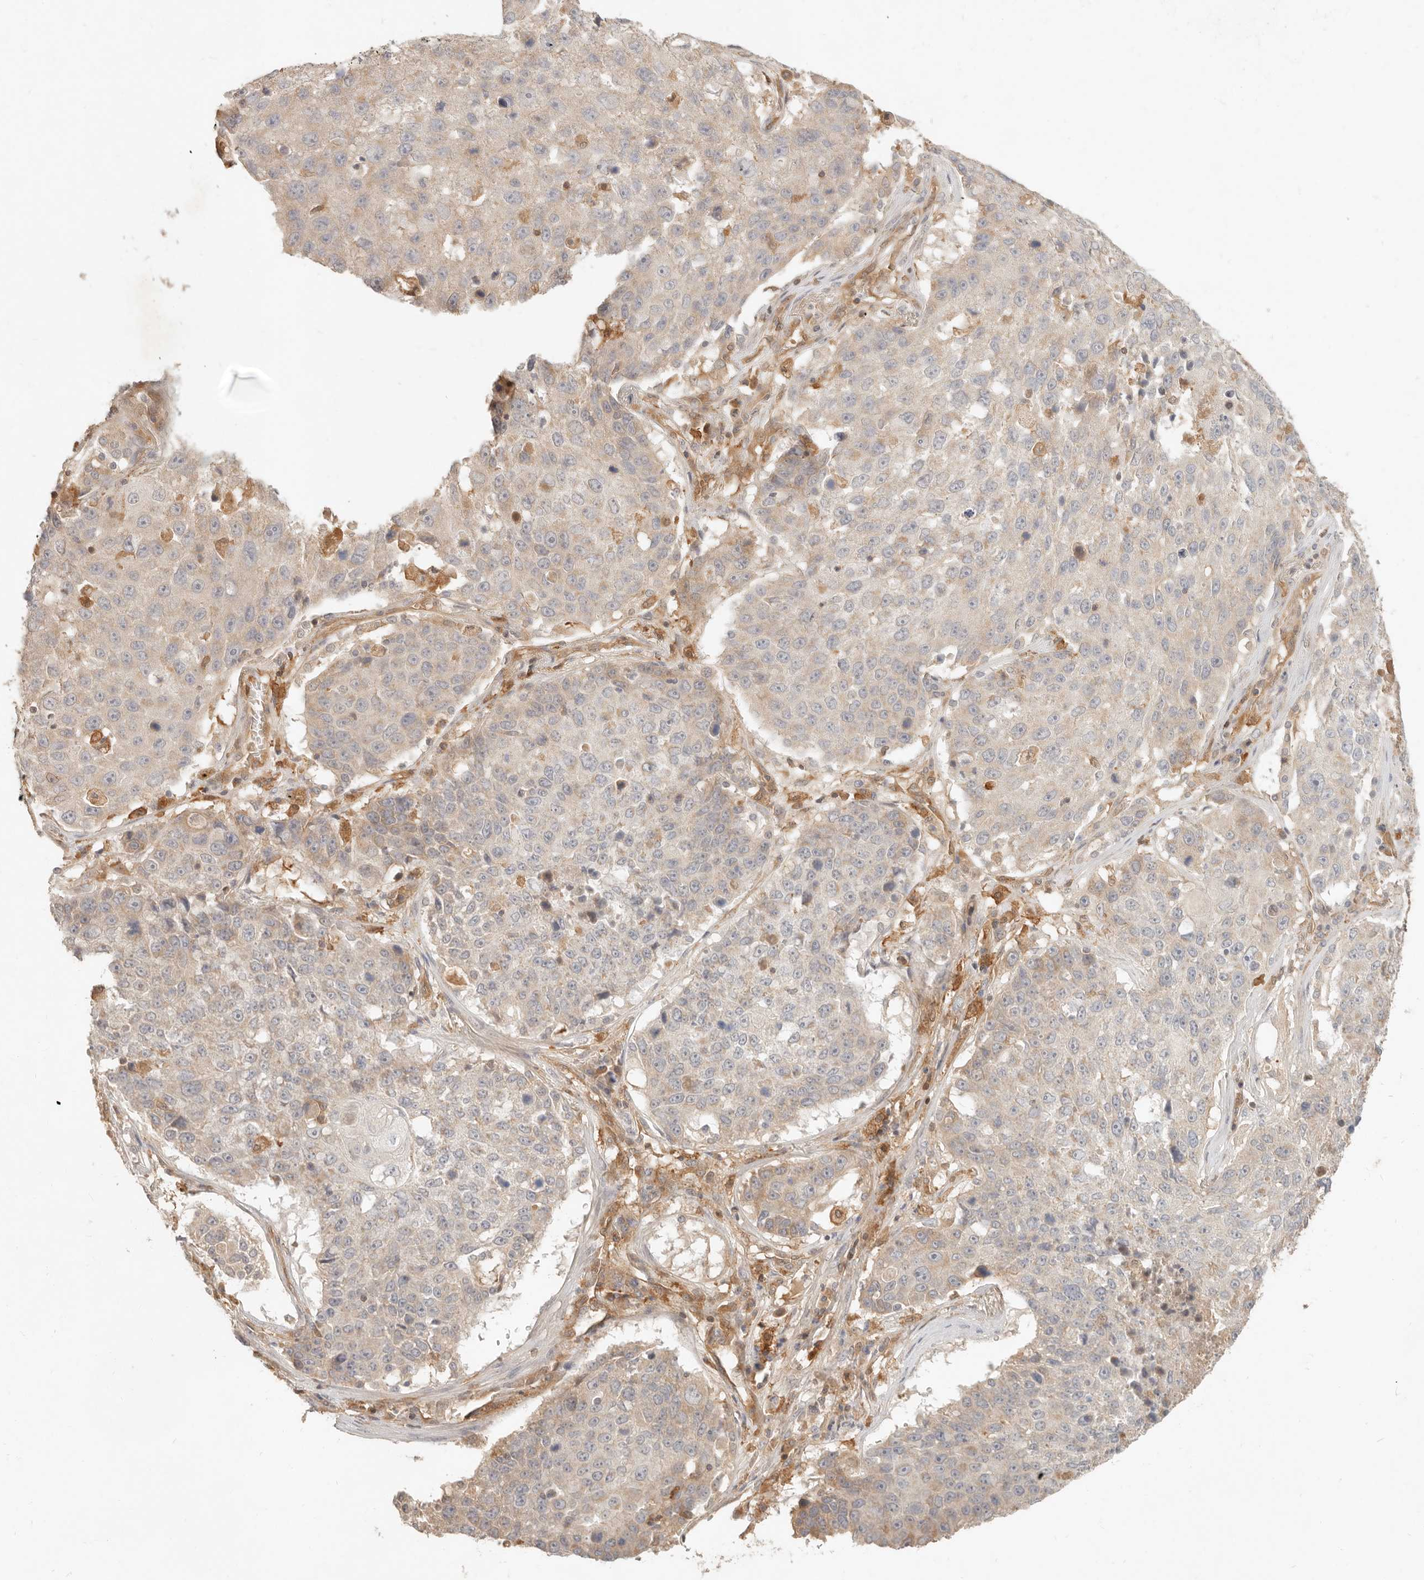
{"staining": {"intensity": "weak", "quantity": "<25%", "location": "cytoplasmic/membranous"}, "tissue": "lung cancer", "cell_type": "Tumor cells", "image_type": "cancer", "snomed": [{"axis": "morphology", "description": "Squamous cell carcinoma, NOS"}, {"axis": "topography", "description": "Lung"}], "caption": "Lung cancer (squamous cell carcinoma) was stained to show a protein in brown. There is no significant expression in tumor cells. (DAB (3,3'-diaminobenzidine) IHC, high magnification).", "gene": "NECAP2", "patient": {"sex": "male", "age": 61}}